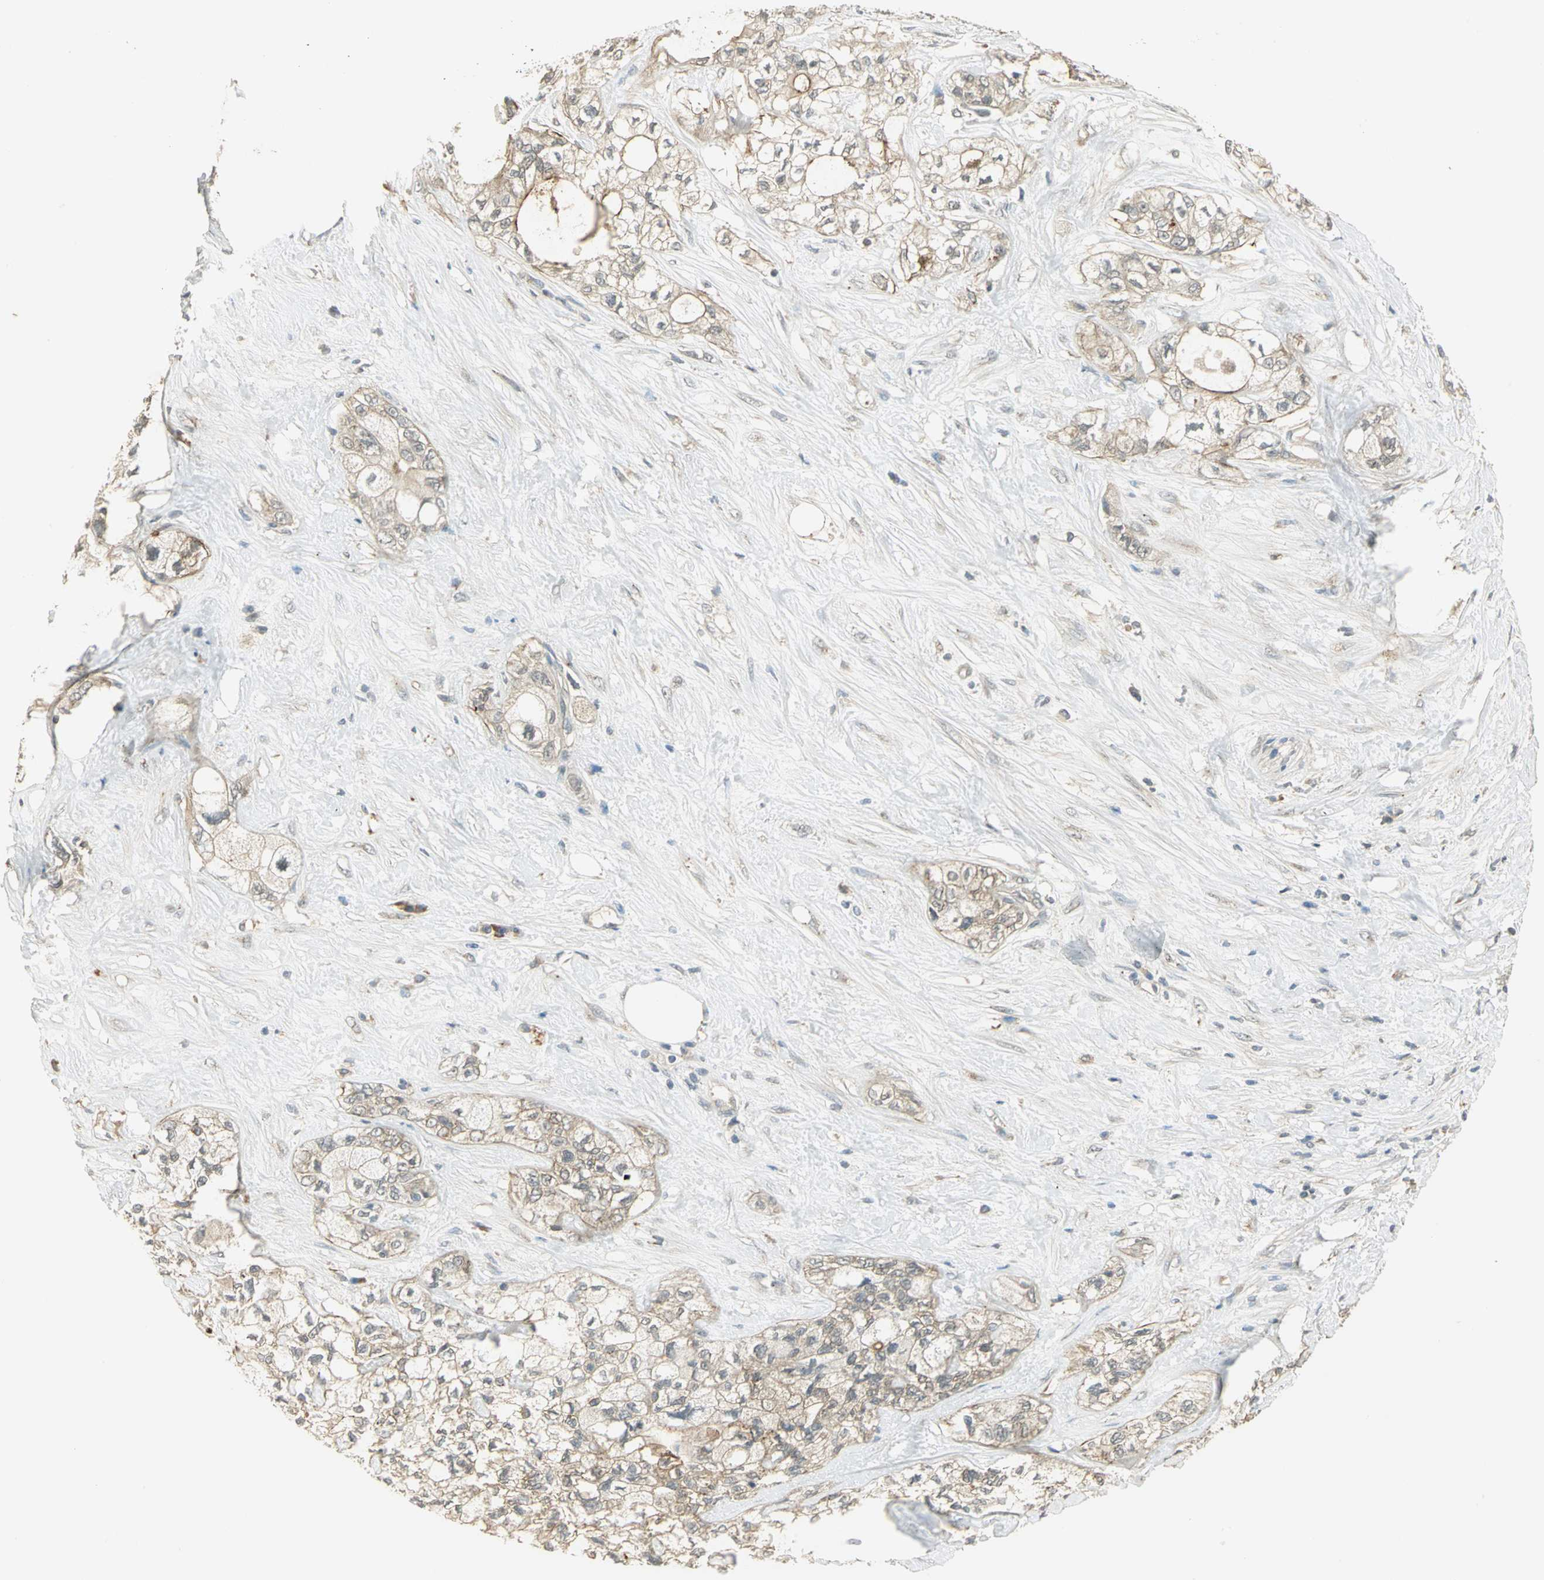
{"staining": {"intensity": "weak", "quantity": "25%-75%", "location": "cytoplasmic/membranous"}, "tissue": "pancreatic cancer", "cell_type": "Tumor cells", "image_type": "cancer", "snomed": [{"axis": "morphology", "description": "Adenocarcinoma, NOS"}, {"axis": "topography", "description": "Pancreas"}], "caption": "Pancreatic cancer stained with a brown dye displays weak cytoplasmic/membranous positive positivity in about 25%-75% of tumor cells.", "gene": "KEAP1", "patient": {"sex": "male", "age": 70}}